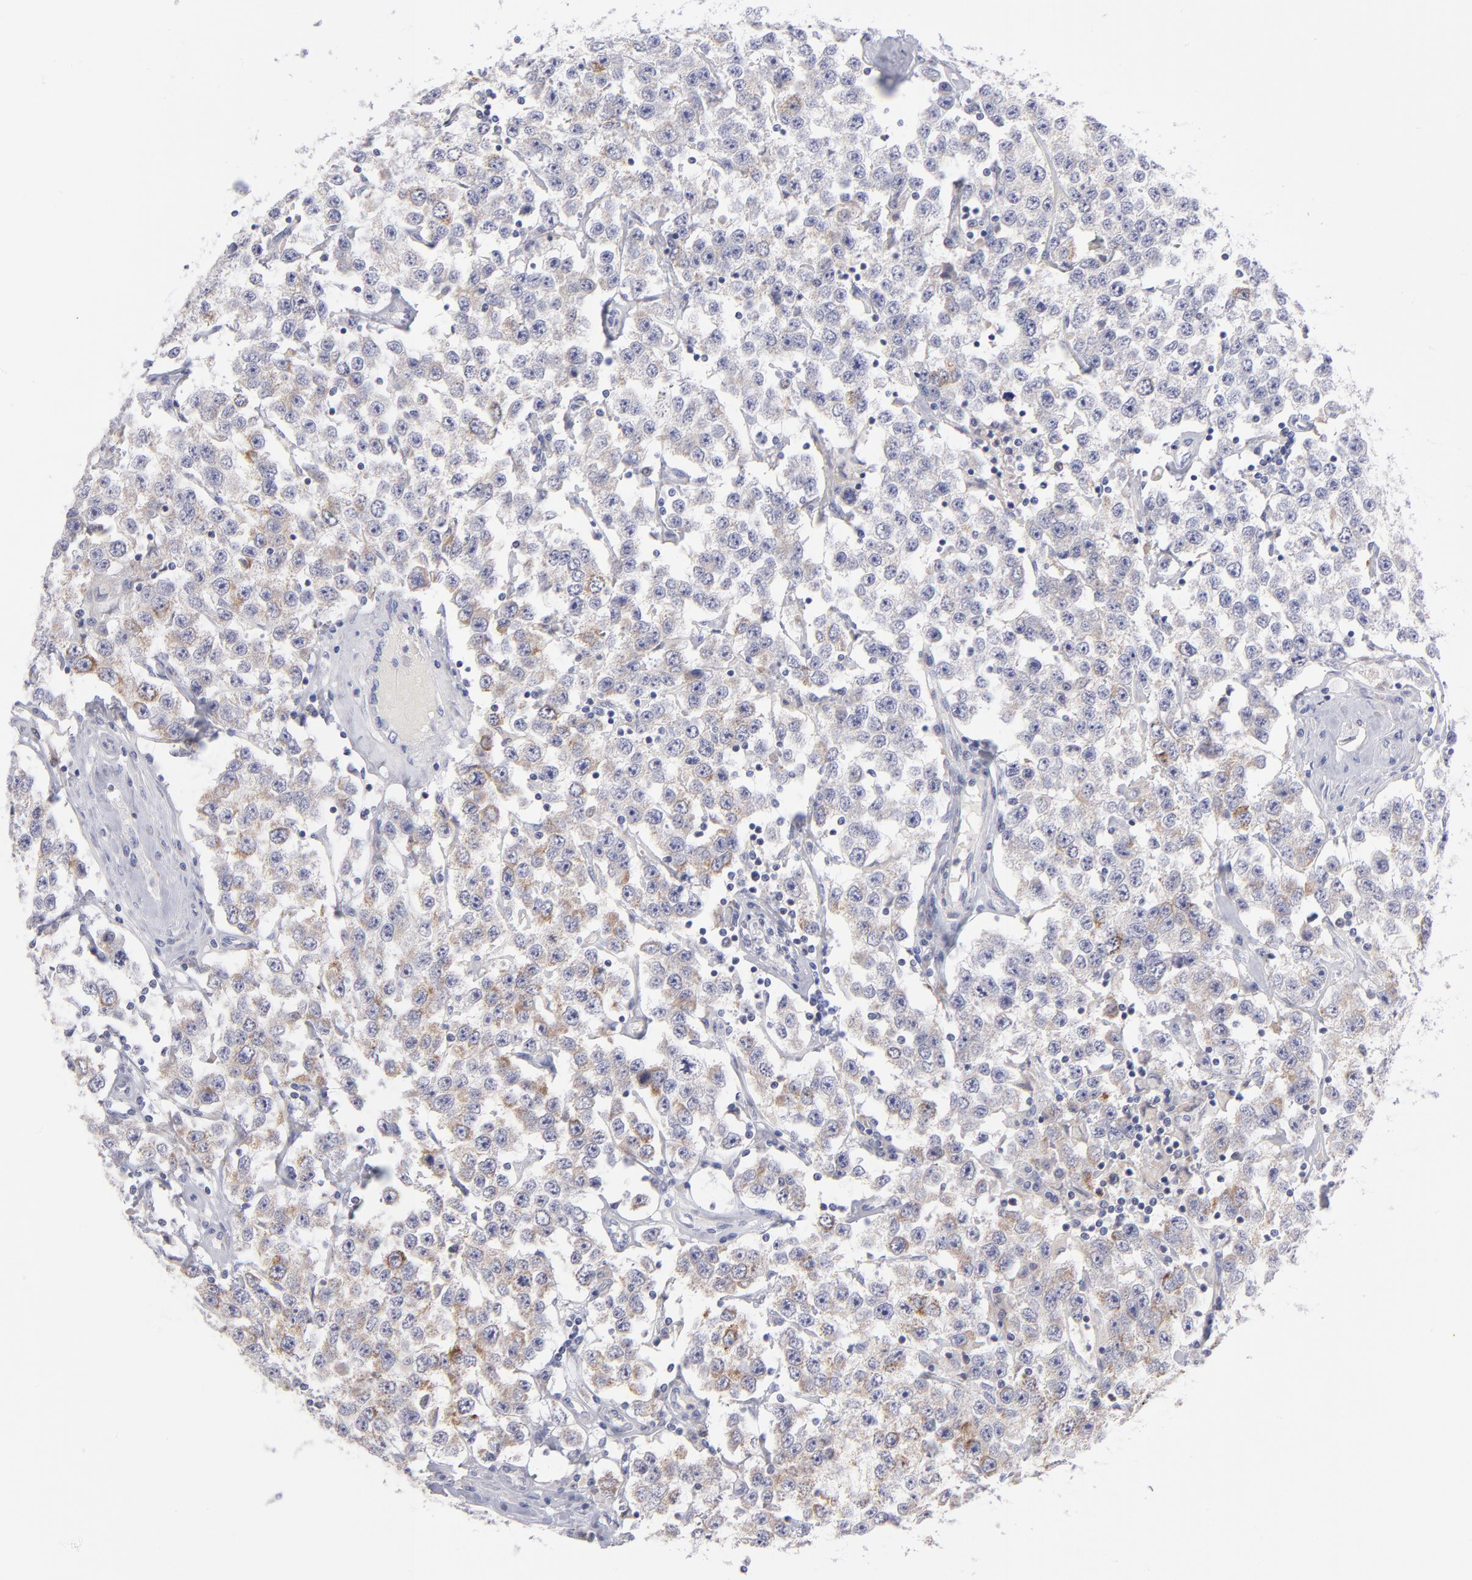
{"staining": {"intensity": "moderate", "quantity": ">75%", "location": "cytoplasmic/membranous"}, "tissue": "testis cancer", "cell_type": "Tumor cells", "image_type": "cancer", "snomed": [{"axis": "morphology", "description": "Seminoma, NOS"}, {"axis": "topography", "description": "Testis"}], "caption": "Protein analysis of seminoma (testis) tissue shows moderate cytoplasmic/membranous positivity in approximately >75% of tumor cells. The protein of interest is stained brown, and the nuclei are stained in blue (DAB (3,3'-diaminobenzidine) IHC with brightfield microscopy, high magnification).", "gene": "MTHFD2", "patient": {"sex": "male", "age": 52}}